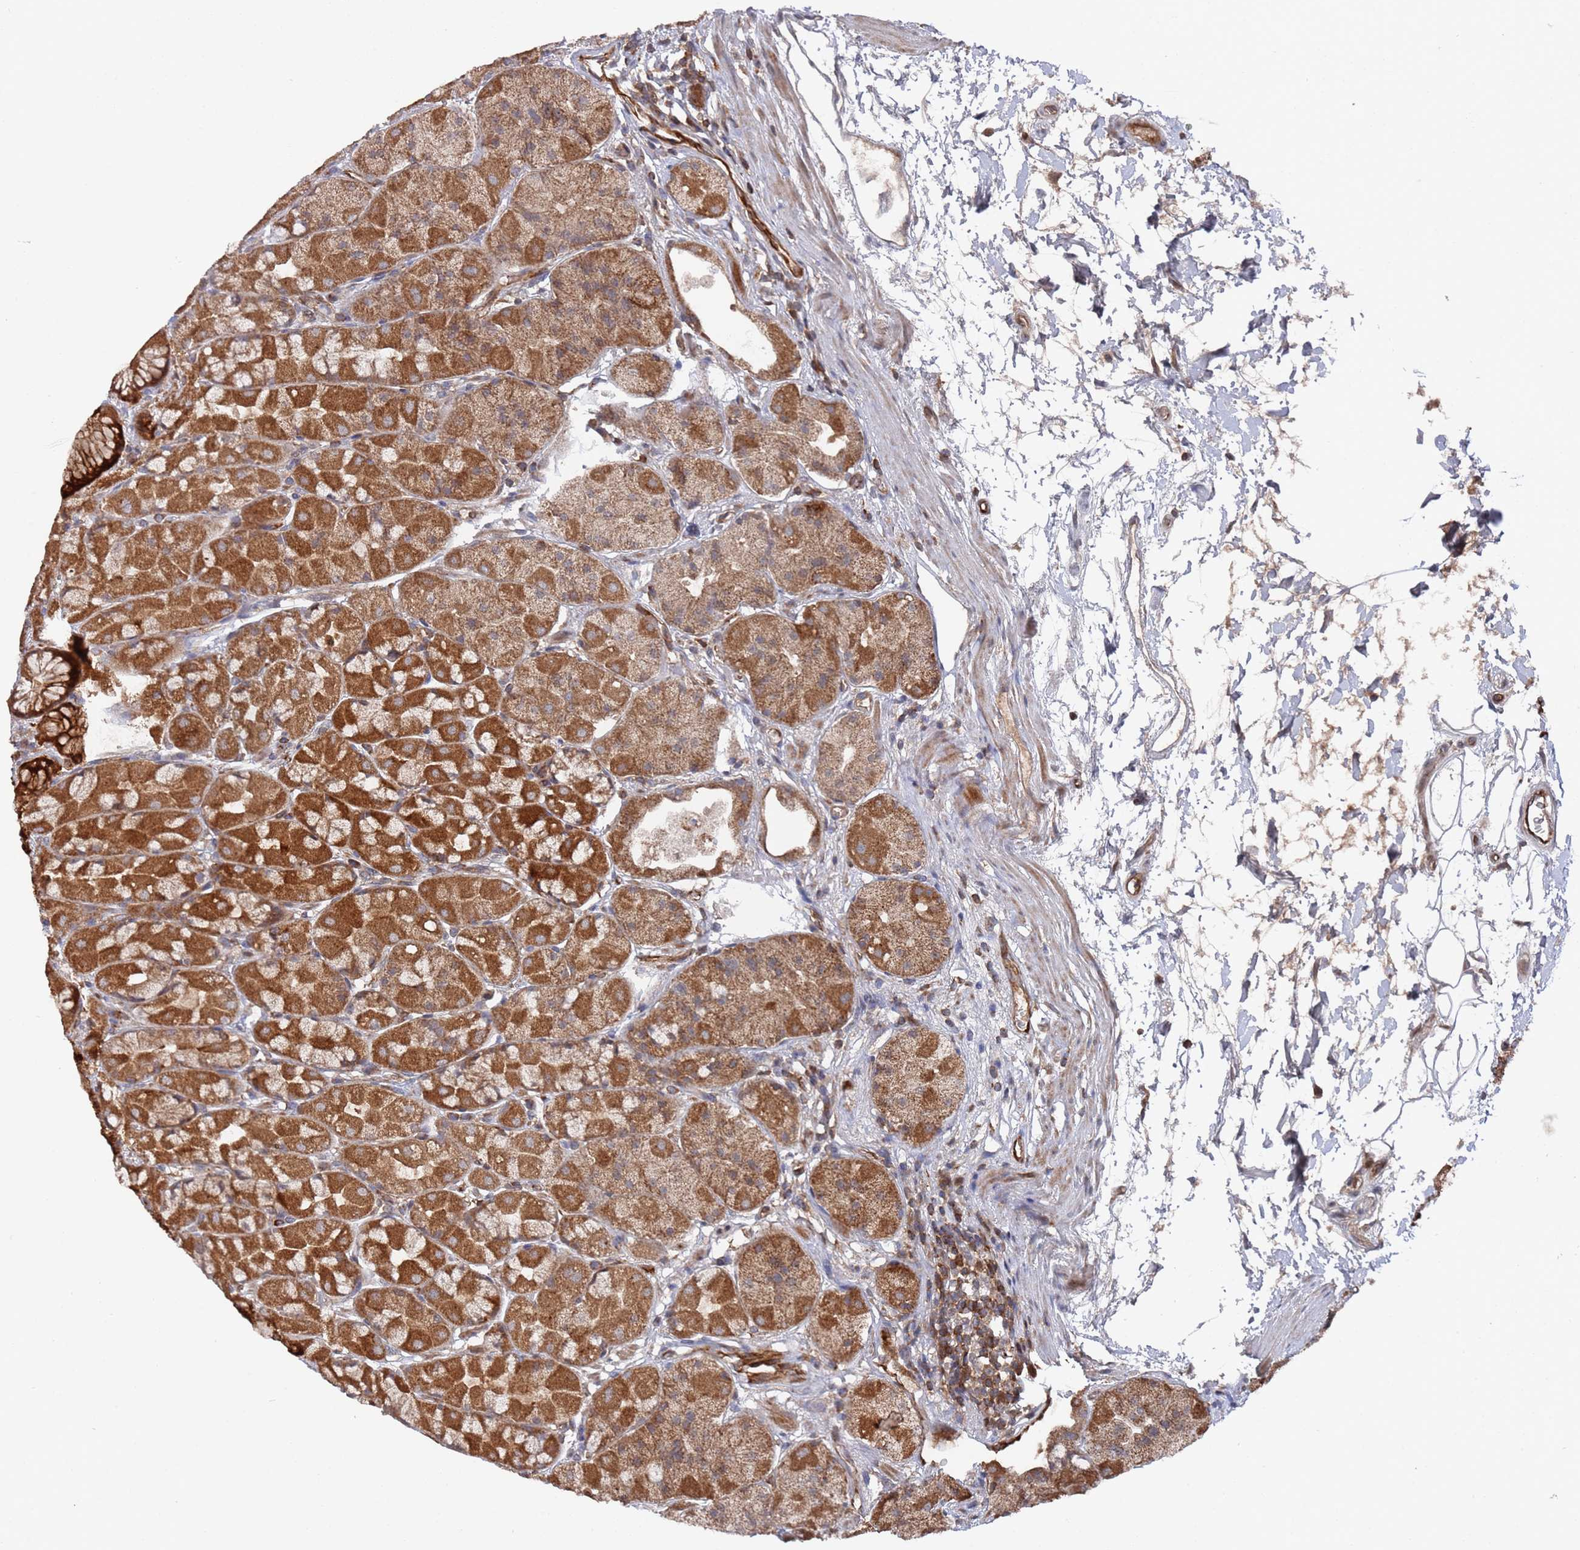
{"staining": {"intensity": "strong", "quantity": ">75%", "location": "cytoplasmic/membranous"}, "tissue": "stomach", "cell_type": "Glandular cells", "image_type": "normal", "snomed": [{"axis": "morphology", "description": "Normal tissue, NOS"}, {"axis": "topography", "description": "Stomach"}], "caption": "This micrograph demonstrates IHC staining of normal stomach, with high strong cytoplasmic/membranous staining in approximately >75% of glandular cells.", "gene": "DDX60", "patient": {"sex": "male", "age": 57}}